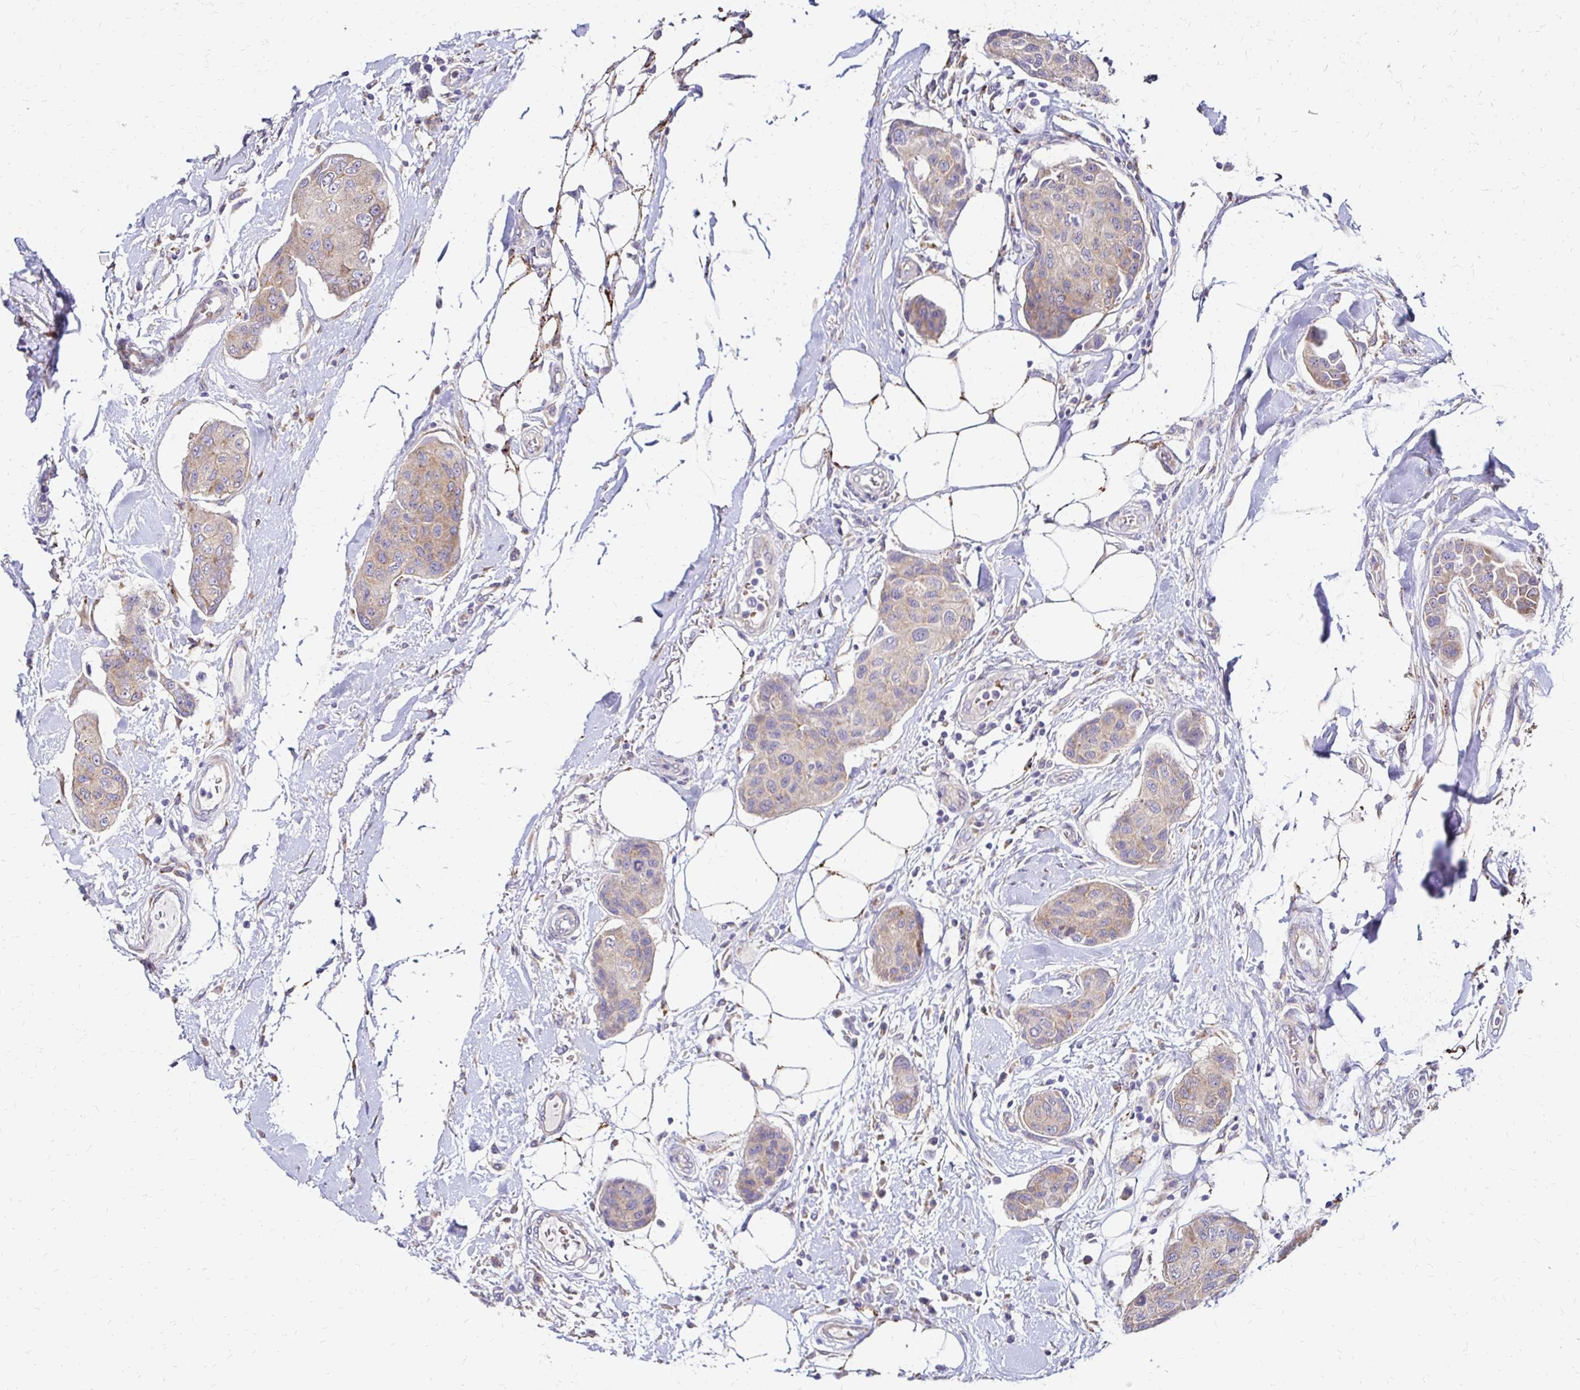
{"staining": {"intensity": "weak", "quantity": ">75%", "location": "cytoplasmic/membranous"}, "tissue": "breast cancer", "cell_type": "Tumor cells", "image_type": "cancer", "snomed": [{"axis": "morphology", "description": "Duct carcinoma"}, {"axis": "topography", "description": "Breast"}, {"axis": "topography", "description": "Lymph node"}], "caption": "High-power microscopy captured an IHC micrograph of infiltrating ductal carcinoma (breast), revealing weak cytoplasmic/membranous expression in about >75% of tumor cells.", "gene": "IDUA", "patient": {"sex": "female", "age": 80}}